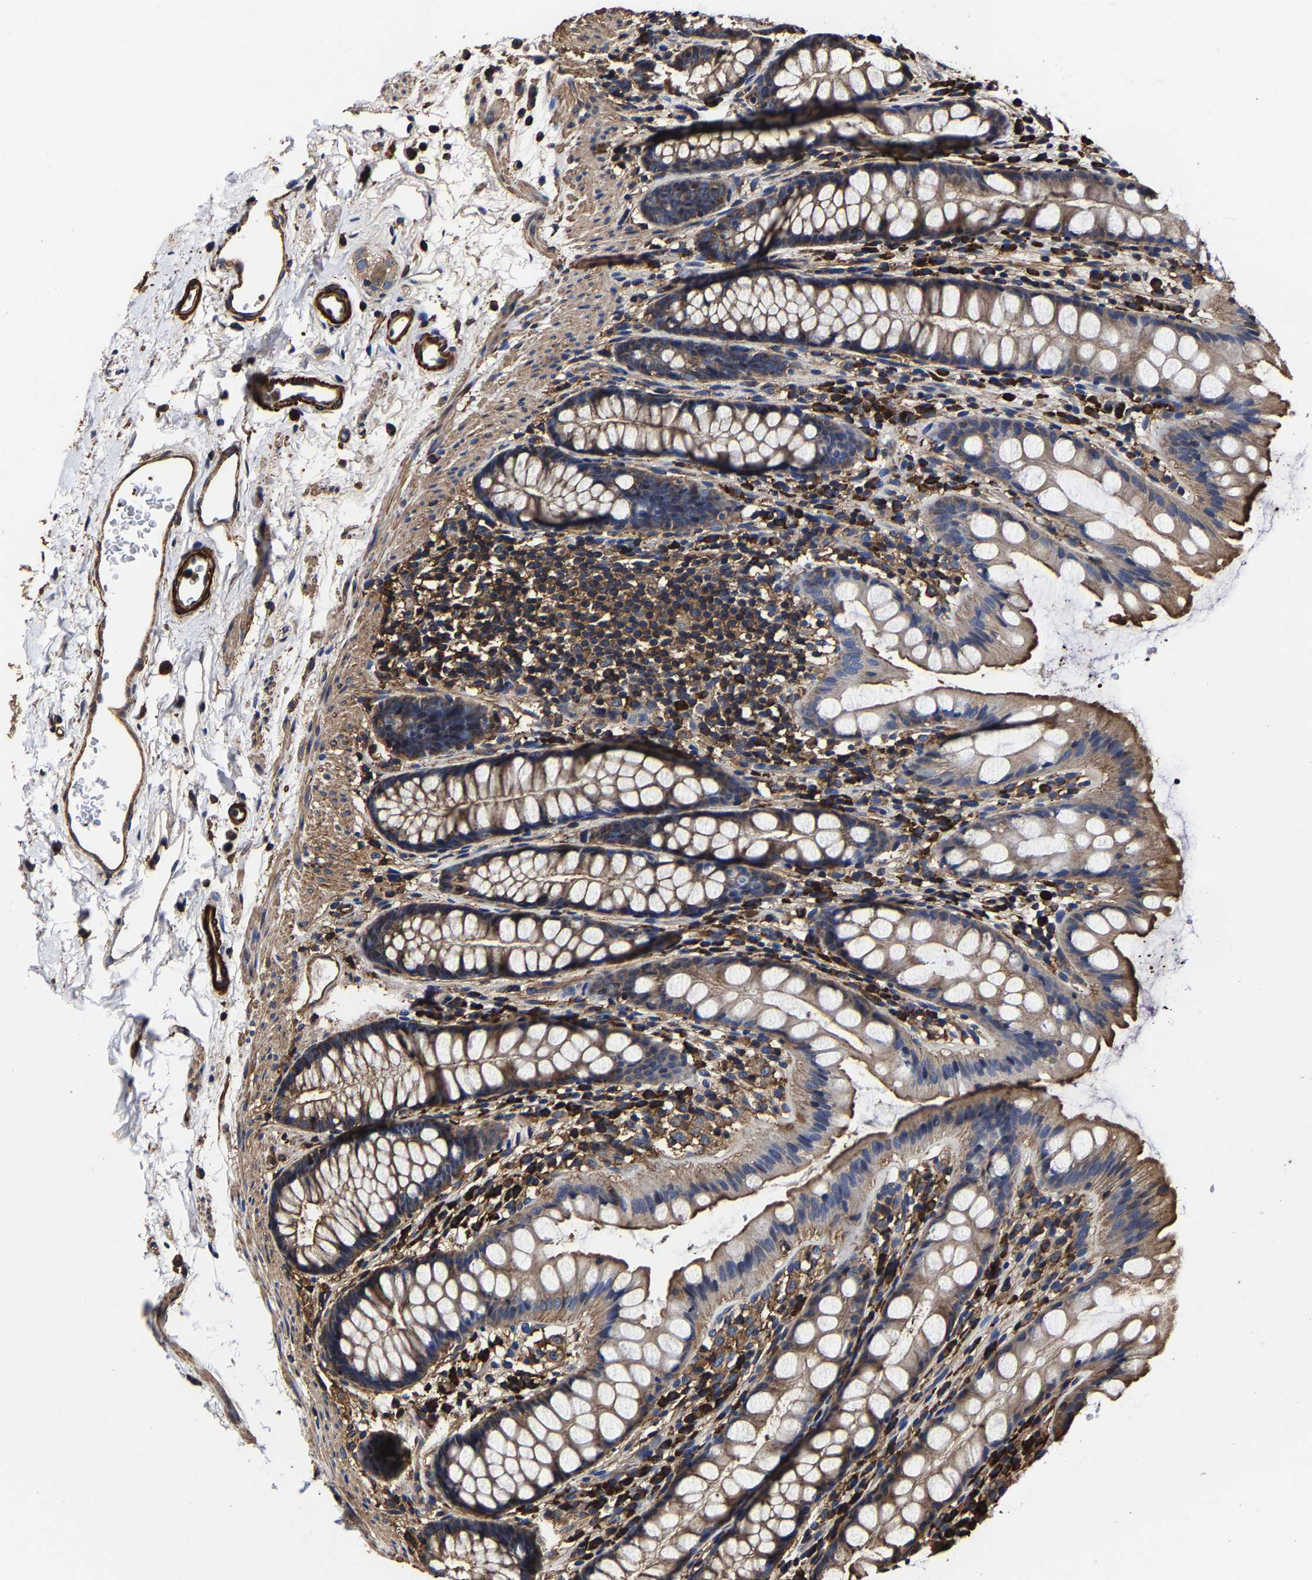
{"staining": {"intensity": "moderate", "quantity": ">75%", "location": "cytoplasmic/membranous"}, "tissue": "rectum", "cell_type": "Glandular cells", "image_type": "normal", "snomed": [{"axis": "morphology", "description": "Normal tissue, NOS"}, {"axis": "topography", "description": "Rectum"}], "caption": "IHC of benign human rectum demonstrates medium levels of moderate cytoplasmic/membranous staining in approximately >75% of glandular cells. (Stains: DAB in brown, nuclei in blue, Microscopy: brightfield microscopy at high magnification).", "gene": "SSH3", "patient": {"sex": "female", "age": 65}}